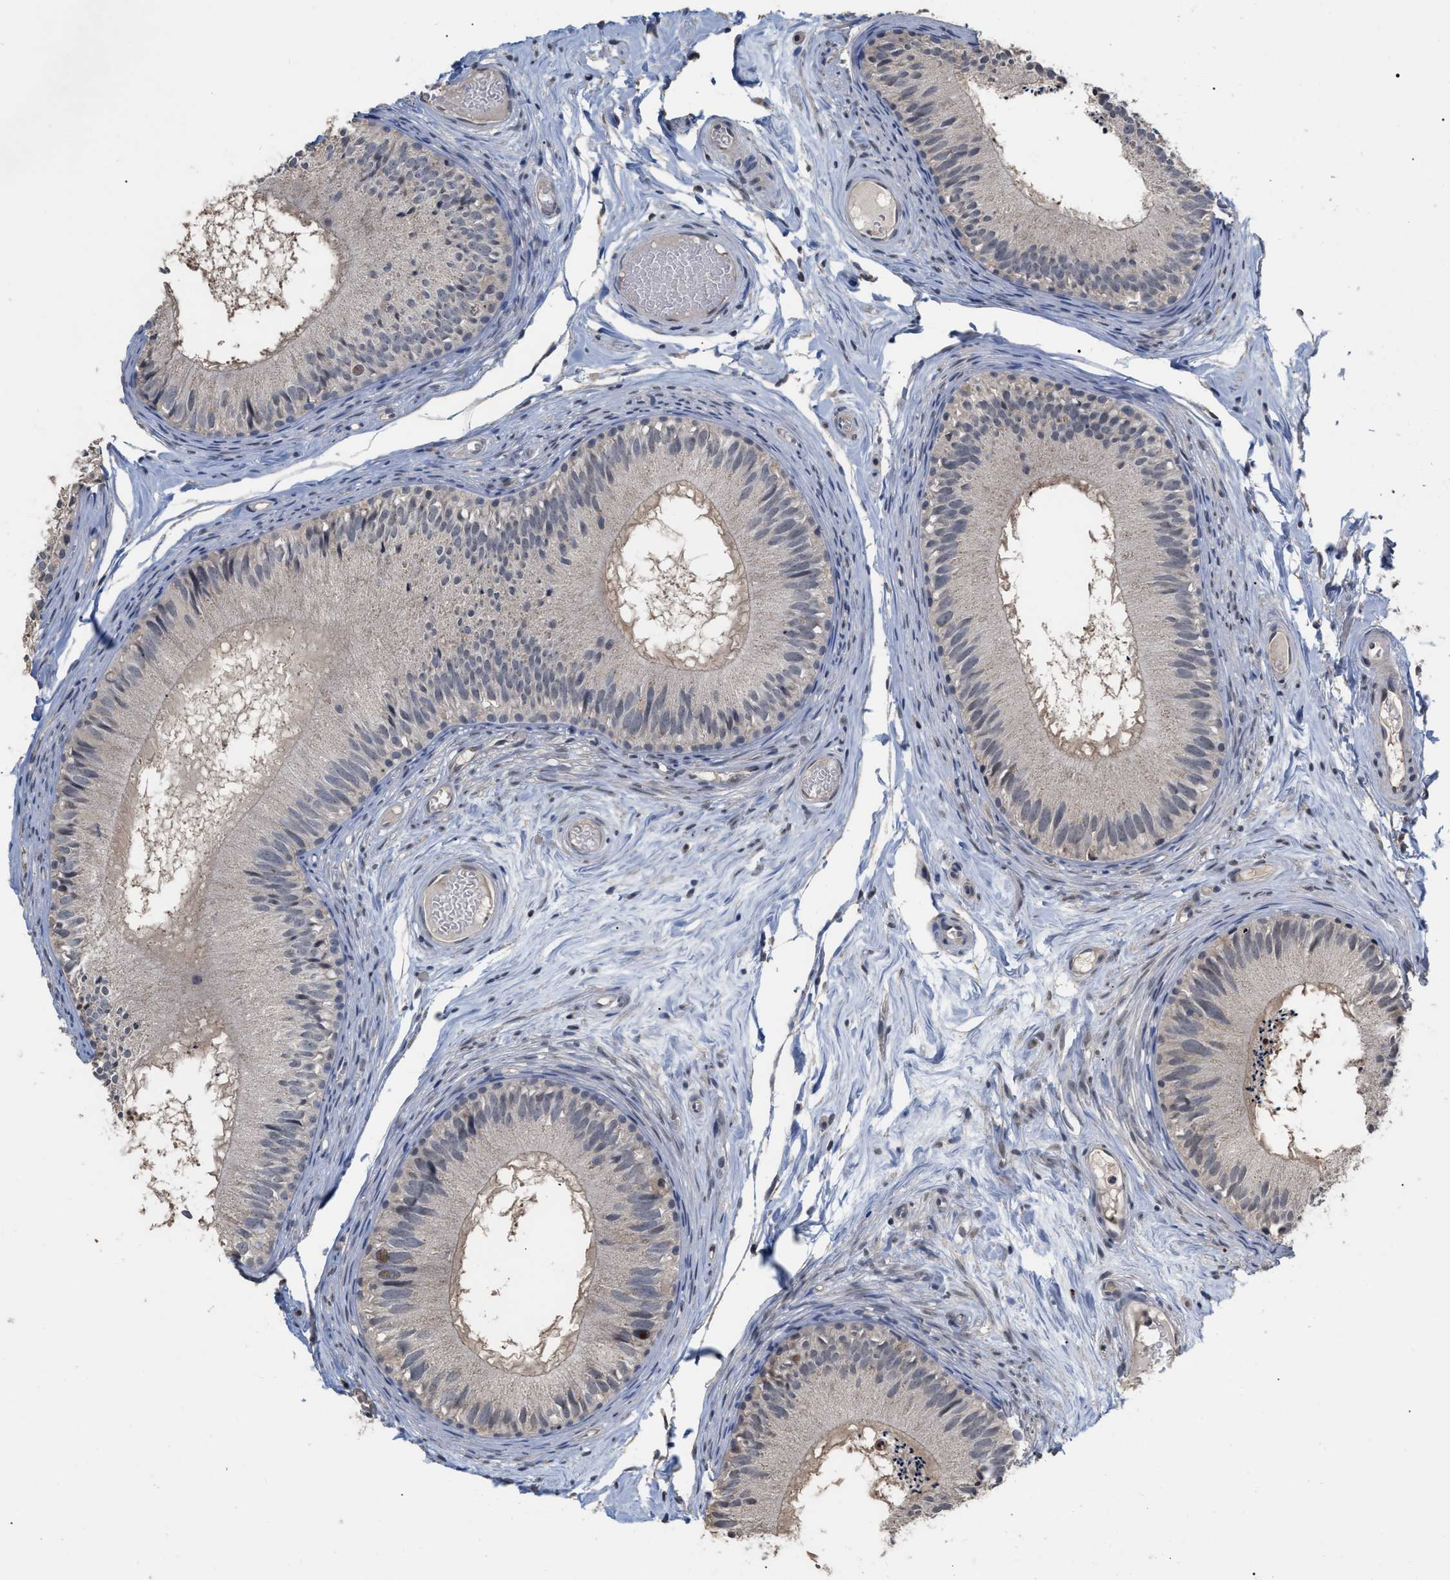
{"staining": {"intensity": "weak", "quantity": "<25%", "location": "nuclear"}, "tissue": "epididymis", "cell_type": "Glandular cells", "image_type": "normal", "snomed": [{"axis": "morphology", "description": "Normal tissue, NOS"}, {"axis": "topography", "description": "Epididymis"}], "caption": "This histopathology image is of benign epididymis stained with immunohistochemistry (IHC) to label a protein in brown with the nuclei are counter-stained blue. There is no staining in glandular cells. (DAB IHC, high magnification).", "gene": "JAZF1", "patient": {"sex": "male", "age": 46}}